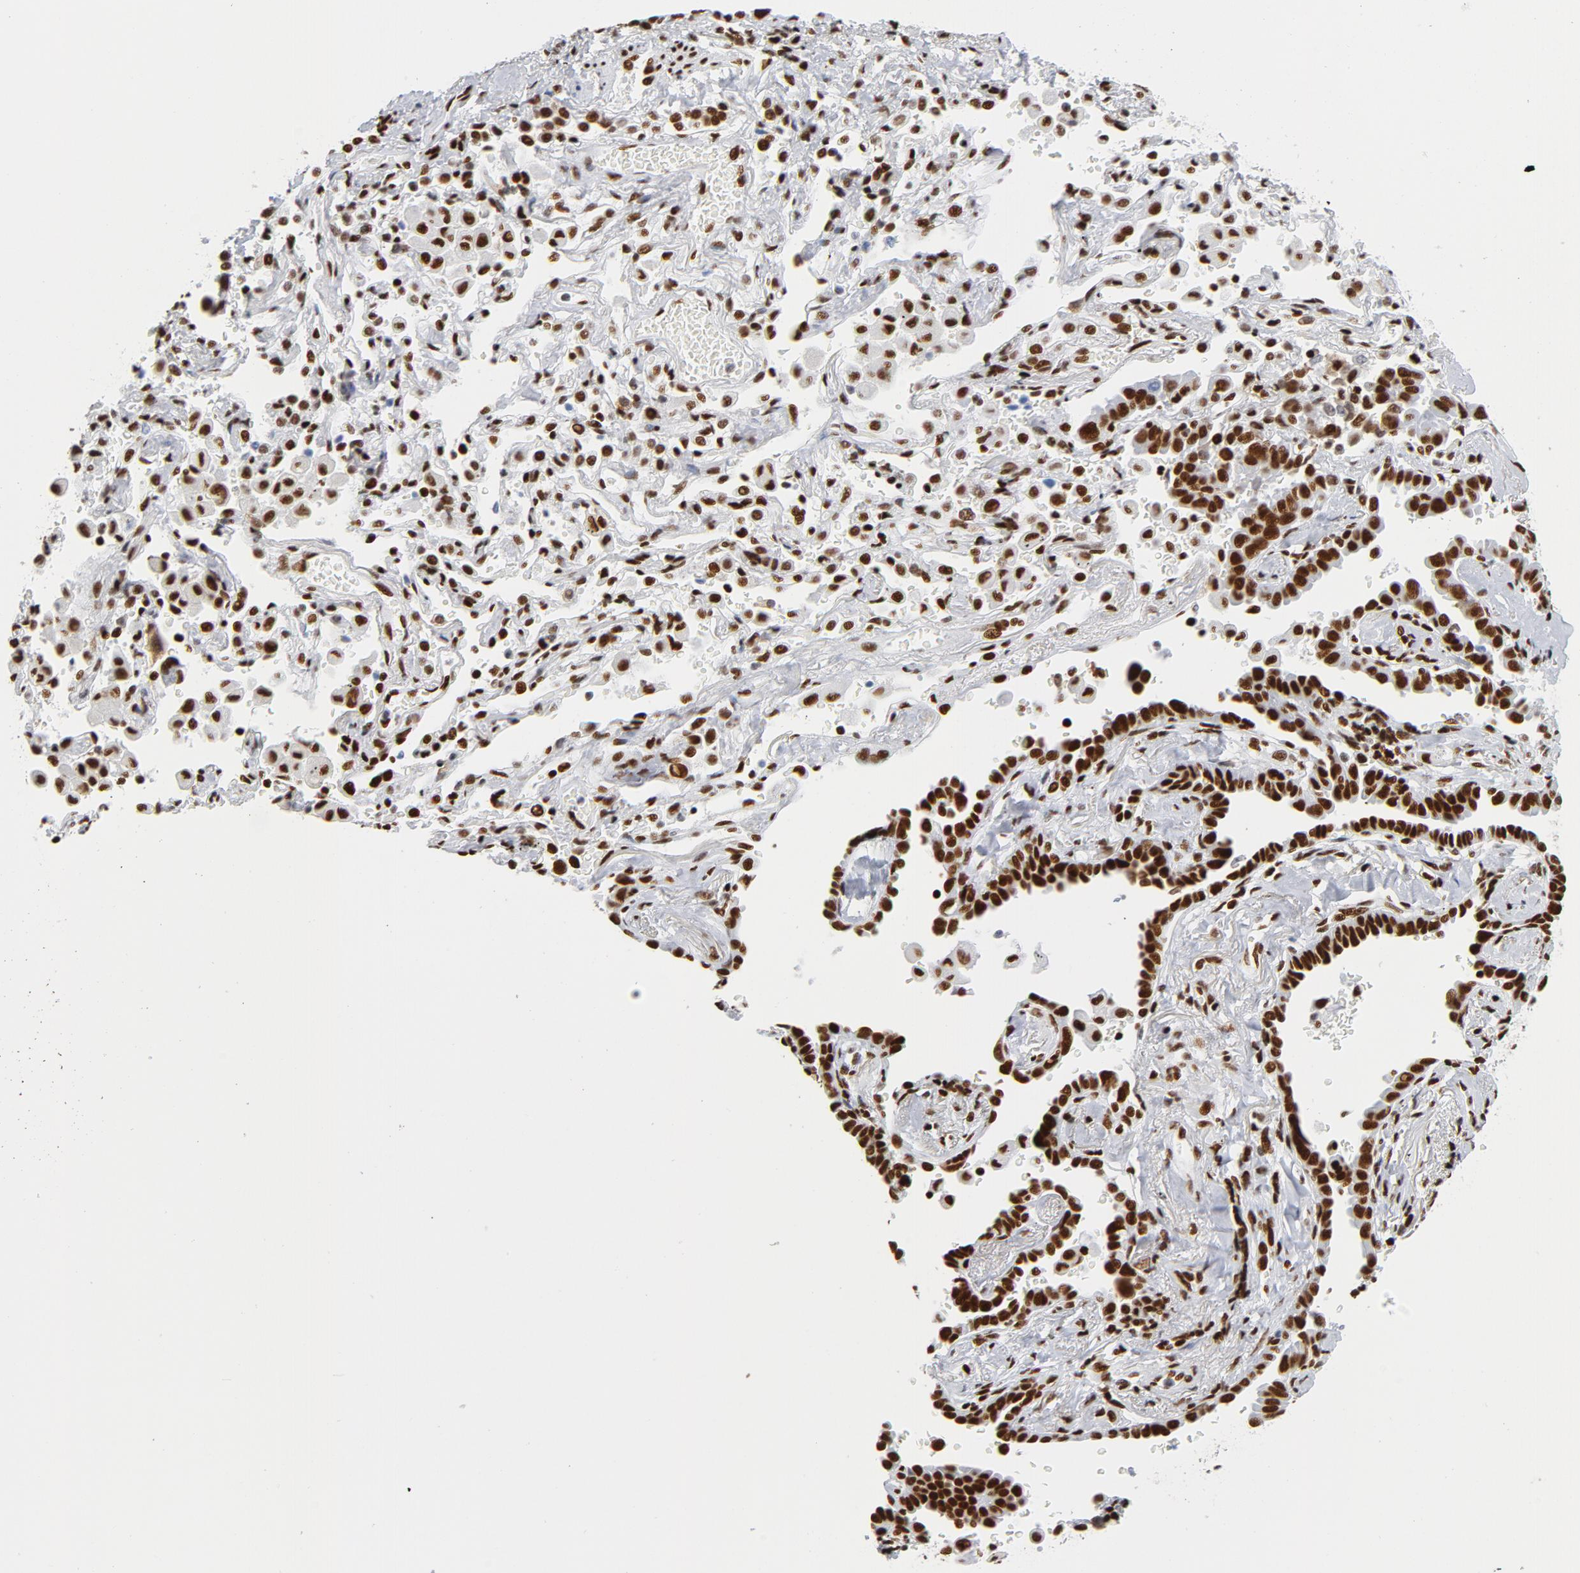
{"staining": {"intensity": "strong", "quantity": ">75%", "location": "nuclear"}, "tissue": "lung cancer", "cell_type": "Tumor cells", "image_type": "cancer", "snomed": [{"axis": "morphology", "description": "Adenocarcinoma, NOS"}, {"axis": "topography", "description": "Lung"}], "caption": "The histopathology image demonstrates a brown stain indicating the presence of a protein in the nuclear of tumor cells in adenocarcinoma (lung).", "gene": "XRCC5", "patient": {"sex": "female", "age": 64}}